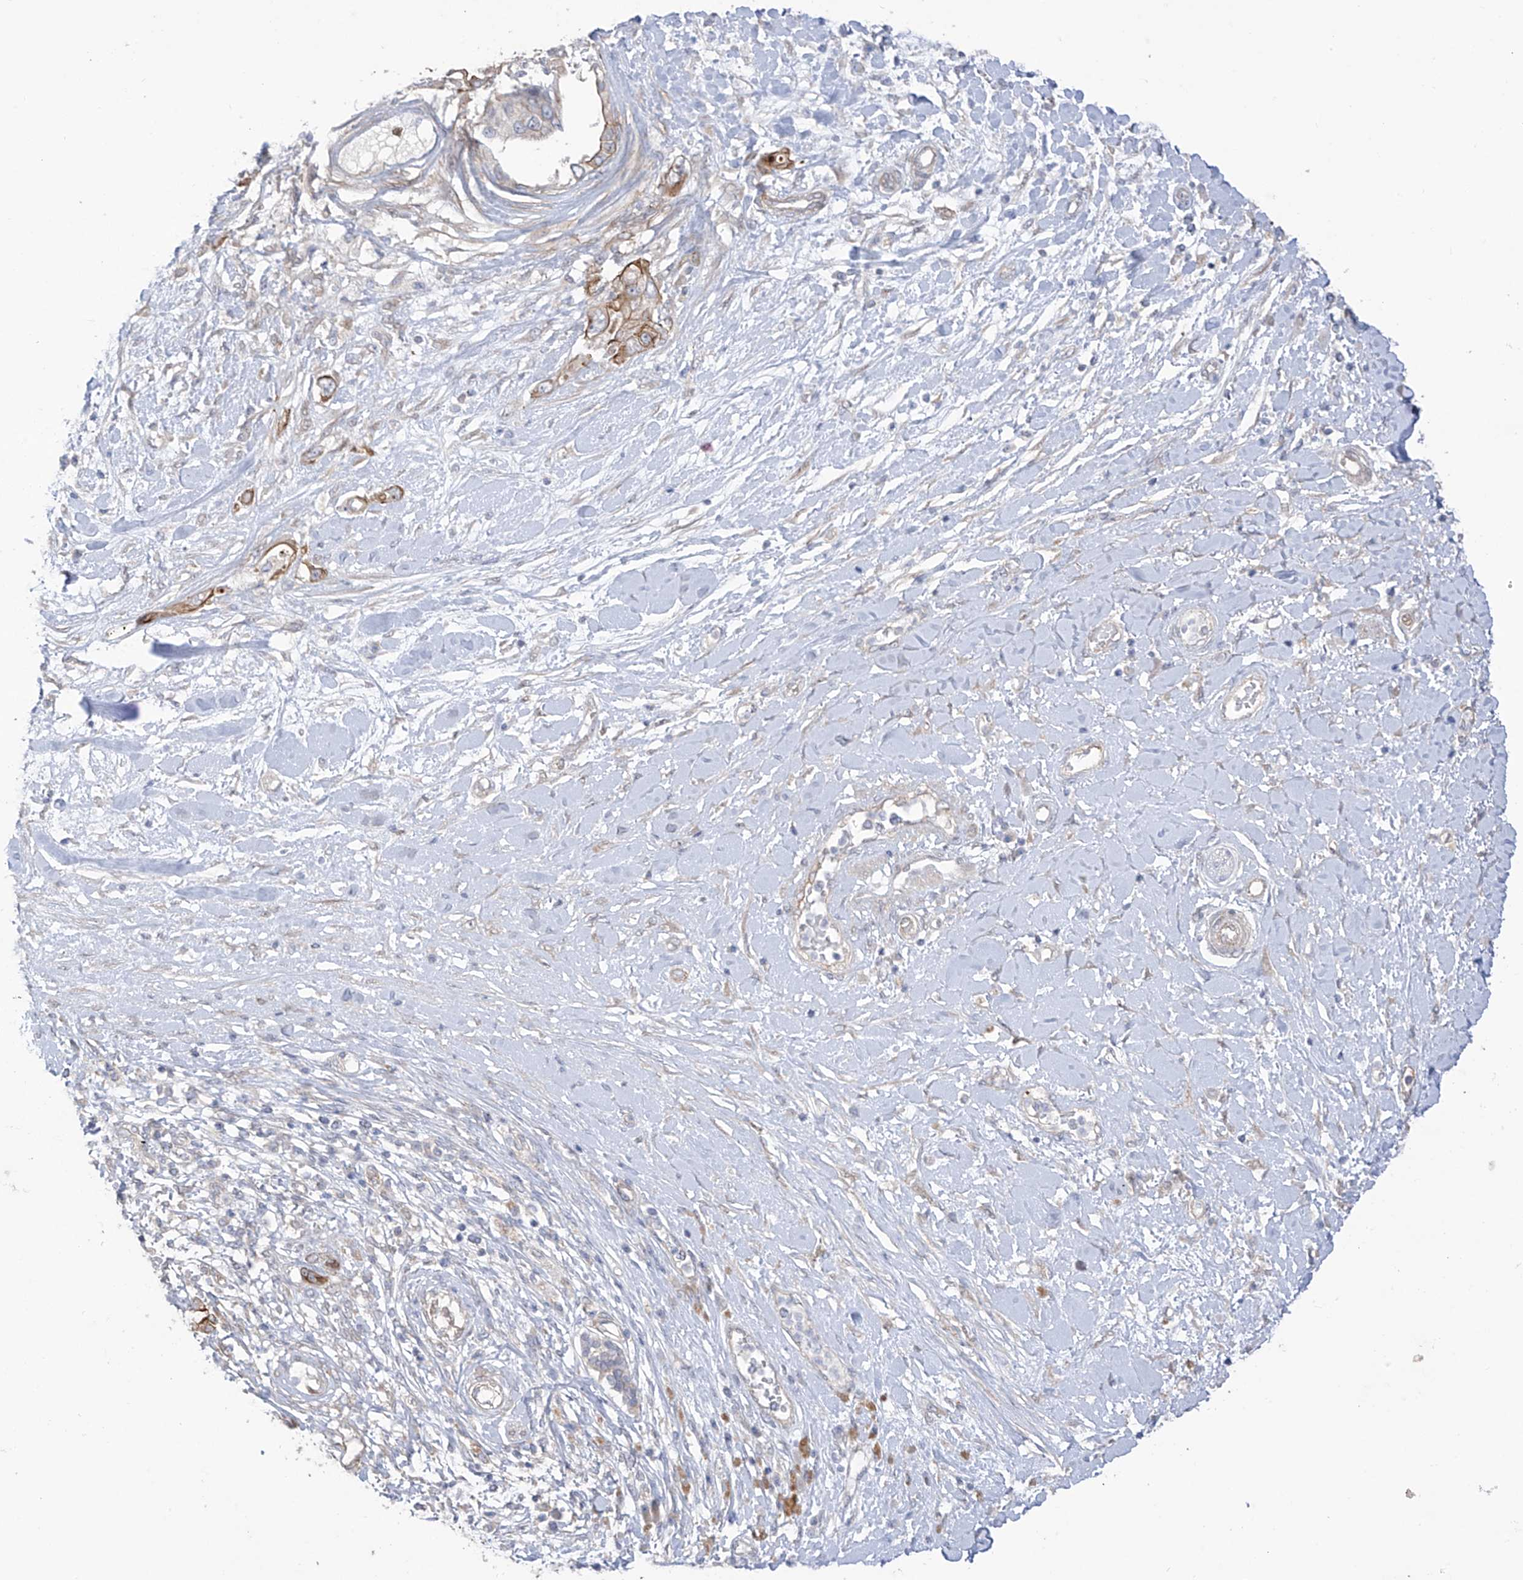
{"staining": {"intensity": "moderate", "quantity": ">75%", "location": "cytoplasmic/membranous"}, "tissue": "pancreatic cancer", "cell_type": "Tumor cells", "image_type": "cancer", "snomed": [{"axis": "morphology", "description": "Inflammation, NOS"}, {"axis": "morphology", "description": "Adenocarcinoma, NOS"}, {"axis": "topography", "description": "Pancreas"}], "caption": "Pancreatic cancer (adenocarcinoma) stained for a protein (brown) demonstrates moderate cytoplasmic/membranous positive positivity in approximately >75% of tumor cells.", "gene": "EIPR1", "patient": {"sex": "female", "age": 56}}